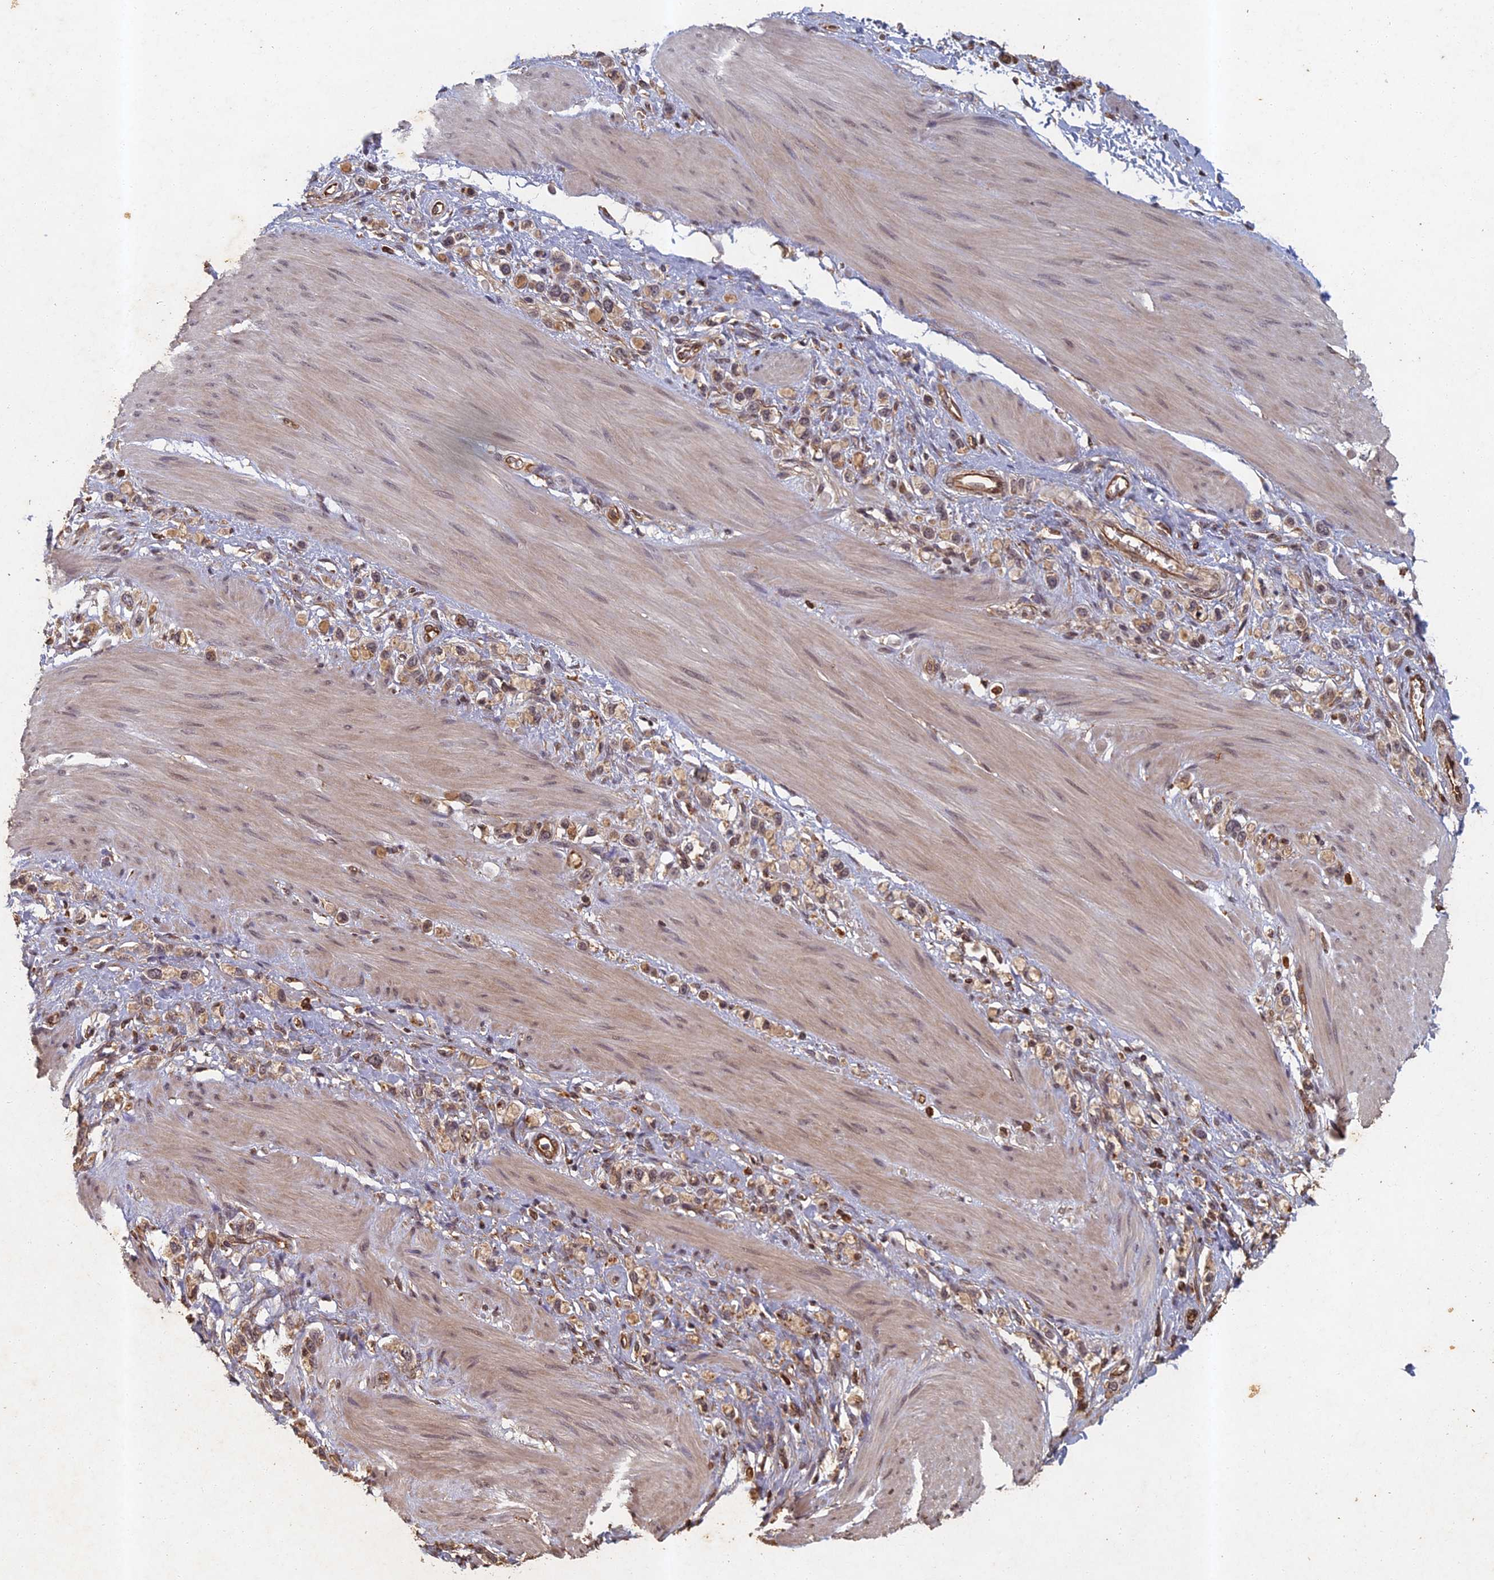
{"staining": {"intensity": "moderate", "quantity": ">75%", "location": "cytoplasmic/membranous"}, "tissue": "stomach cancer", "cell_type": "Tumor cells", "image_type": "cancer", "snomed": [{"axis": "morphology", "description": "Adenocarcinoma, NOS"}, {"axis": "topography", "description": "Stomach"}], "caption": "Brown immunohistochemical staining in human stomach cancer (adenocarcinoma) exhibits moderate cytoplasmic/membranous staining in about >75% of tumor cells.", "gene": "ABCB10", "patient": {"sex": "female", "age": 65}}